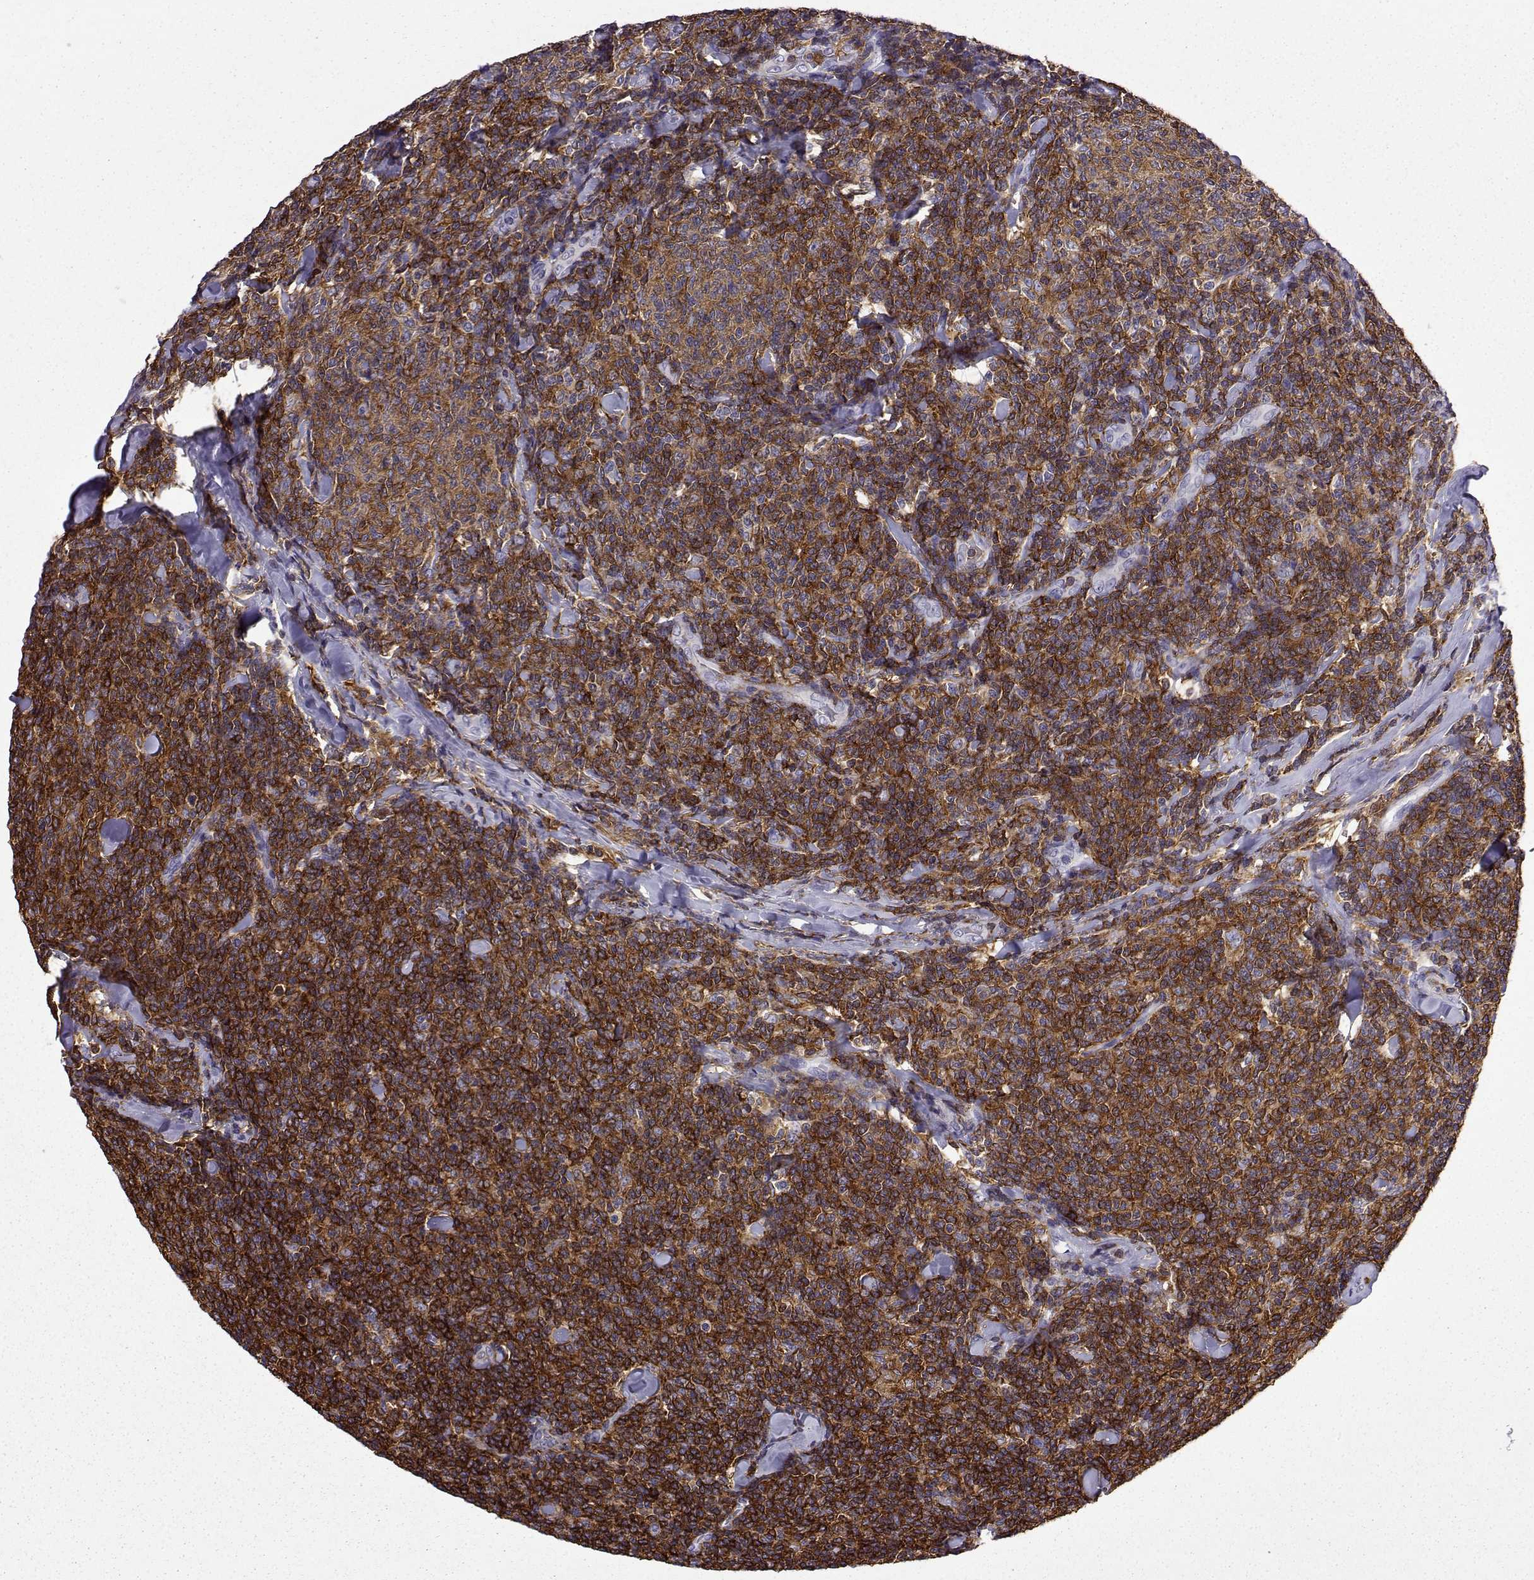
{"staining": {"intensity": "strong", "quantity": ">75%", "location": "cytoplasmic/membranous"}, "tissue": "lymphoma", "cell_type": "Tumor cells", "image_type": "cancer", "snomed": [{"axis": "morphology", "description": "Malignant lymphoma, non-Hodgkin's type, Low grade"}, {"axis": "topography", "description": "Lymph node"}], "caption": "Lymphoma stained for a protein shows strong cytoplasmic/membranous positivity in tumor cells.", "gene": "DOCK10", "patient": {"sex": "female", "age": 56}}